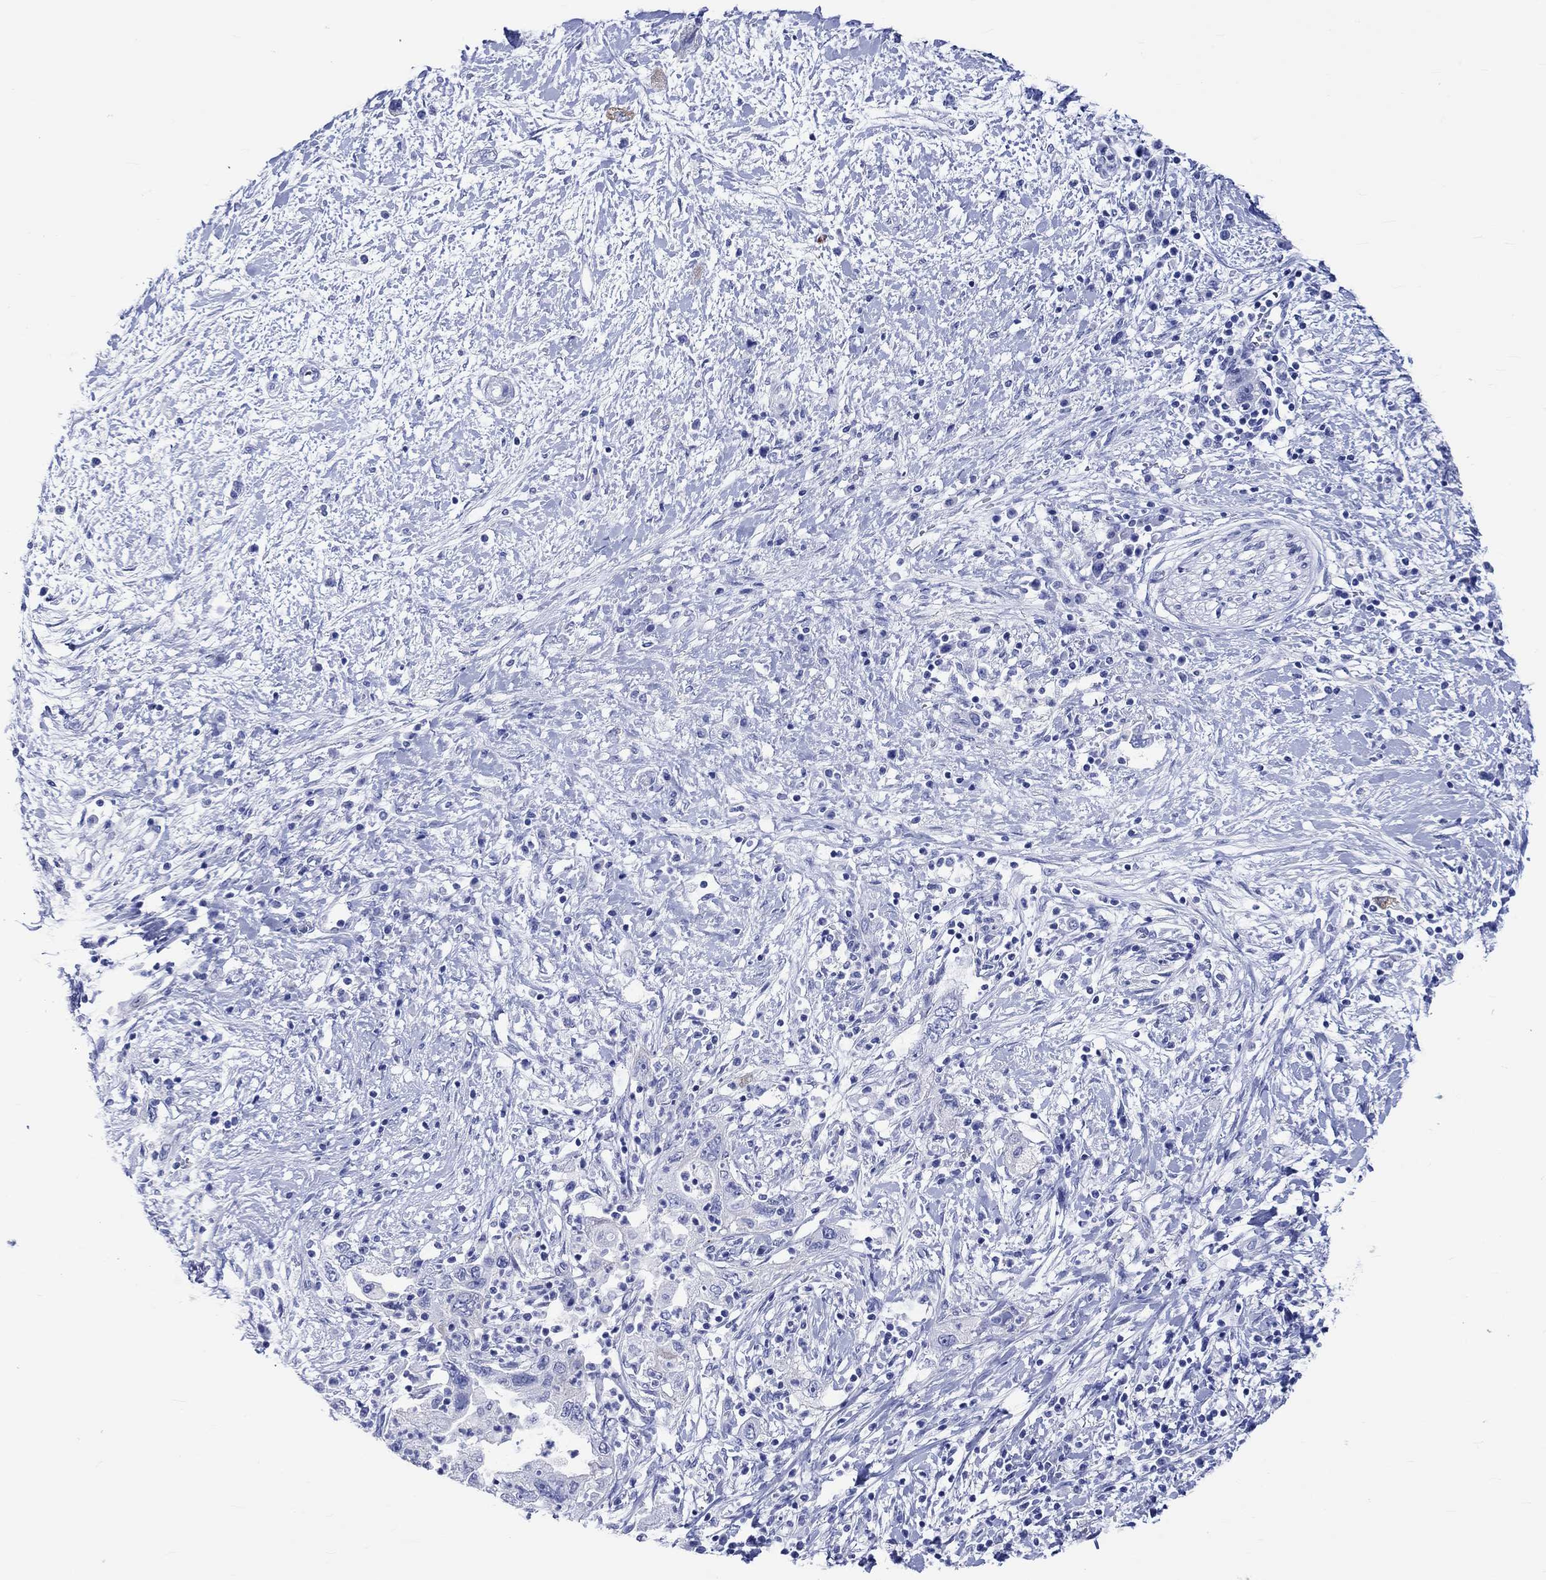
{"staining": {"intensity": "negative", "quantity": "none", "location": "none"}, "tissue": "pancreatic cancer", "cell_type": "Tumor cells", "image_type": "cancer", "snomed": [{"axis": "morphology", "description": "Adenocarcinoma, NOS"}, {"axis": "topography", "description": "Pancreas"}], "caption": "A photomicrograph of adenocarcinoma (pancreatic) stained for a protein demonstrates no brown staining in tumor cells.", "gene": "KLHL33", "patient": {"sex": "female", "age": 73}}